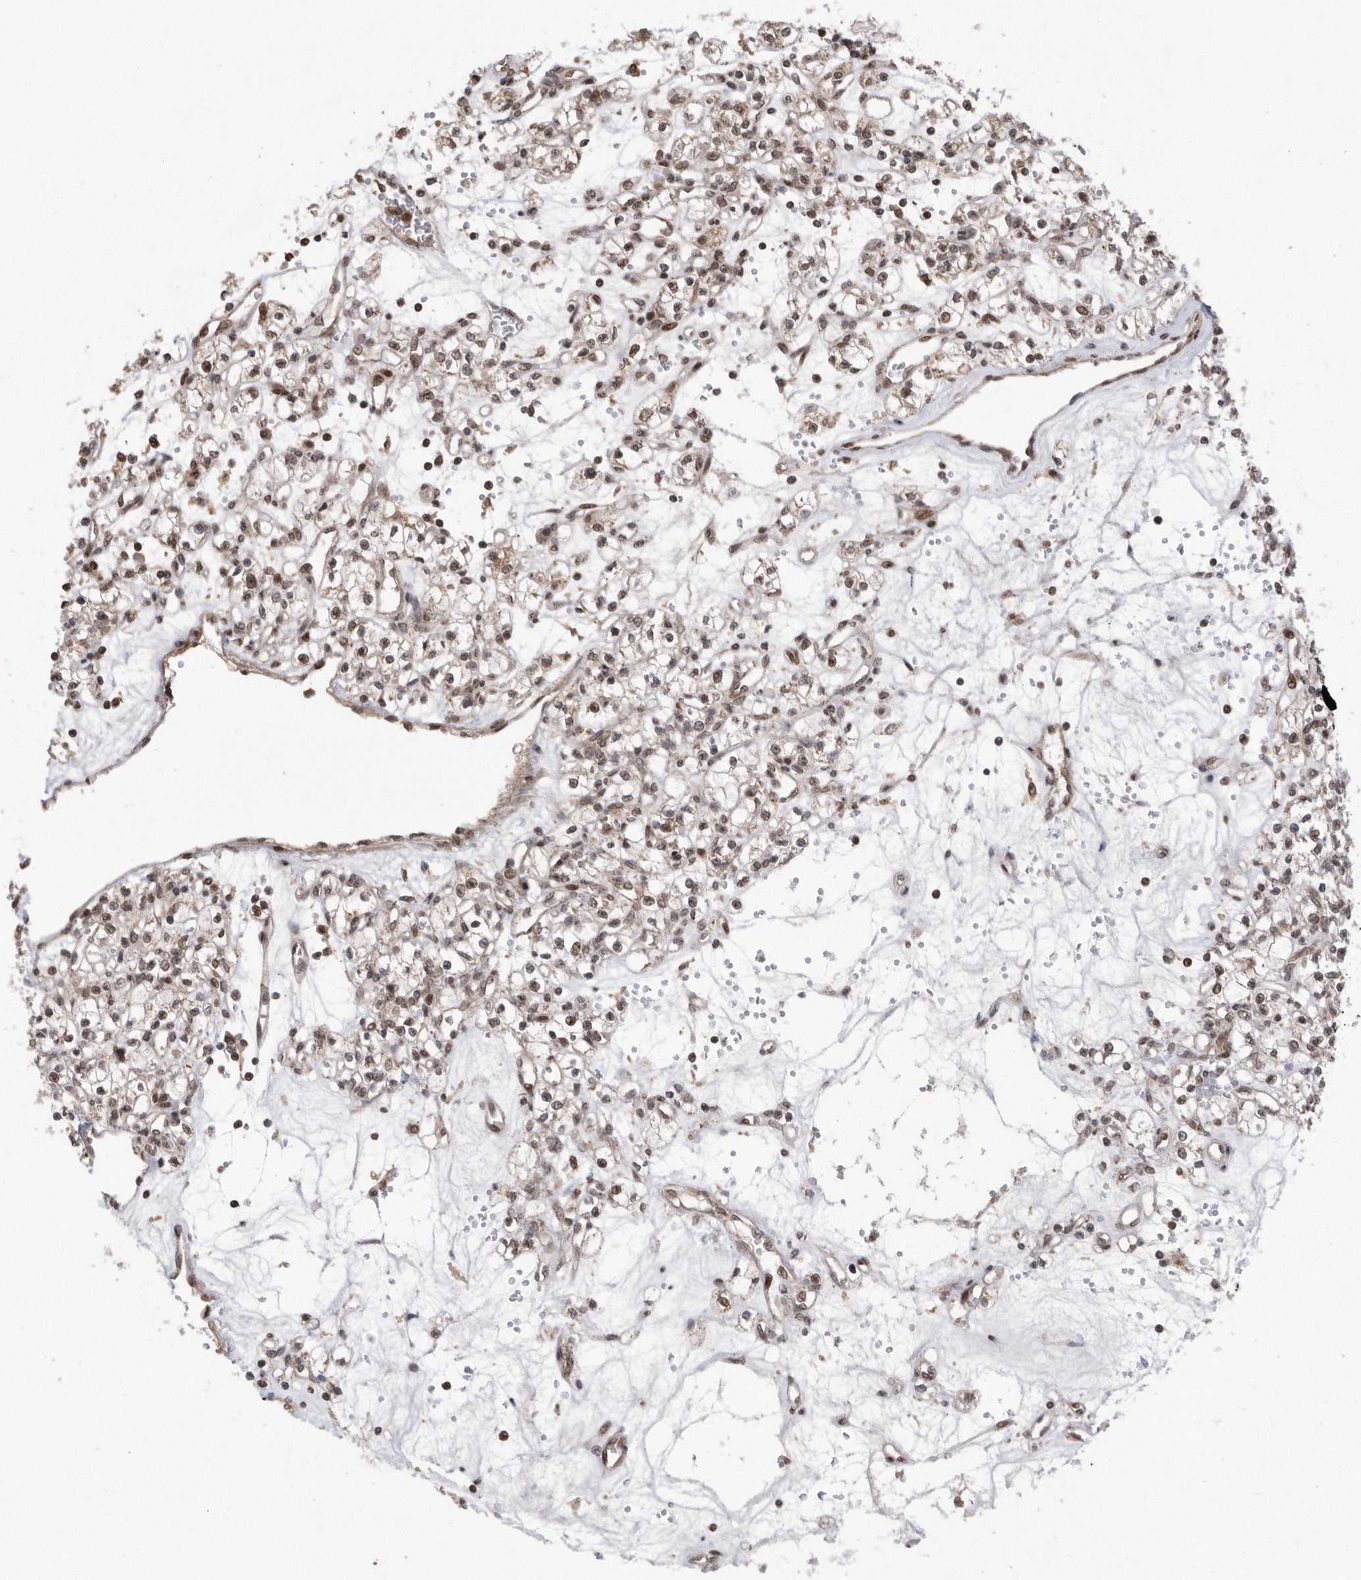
{"staining": {"intensity": "moderate", "quantity": ">75%", "location": "nuclear"}, "tissue": "renal cancer", "cell_type": "Tumor cells", "image_type": "cancer", "snomed": [{"axis": "morphology", "description": "Adenocarcinoma, NOS"}, {"axis": "topography", "description": "Kidney"}], "caption": "Renal cancer (adenocarcinoma) was stained to show a protein in brown. There is medium levels of moderate nuclear staining in about >75% of tumor cells. (Brightfield microscopy of DAB IHC at high magnification).", "gene": "TDRD3", "patient": {"sex": "female", "age": 59}}